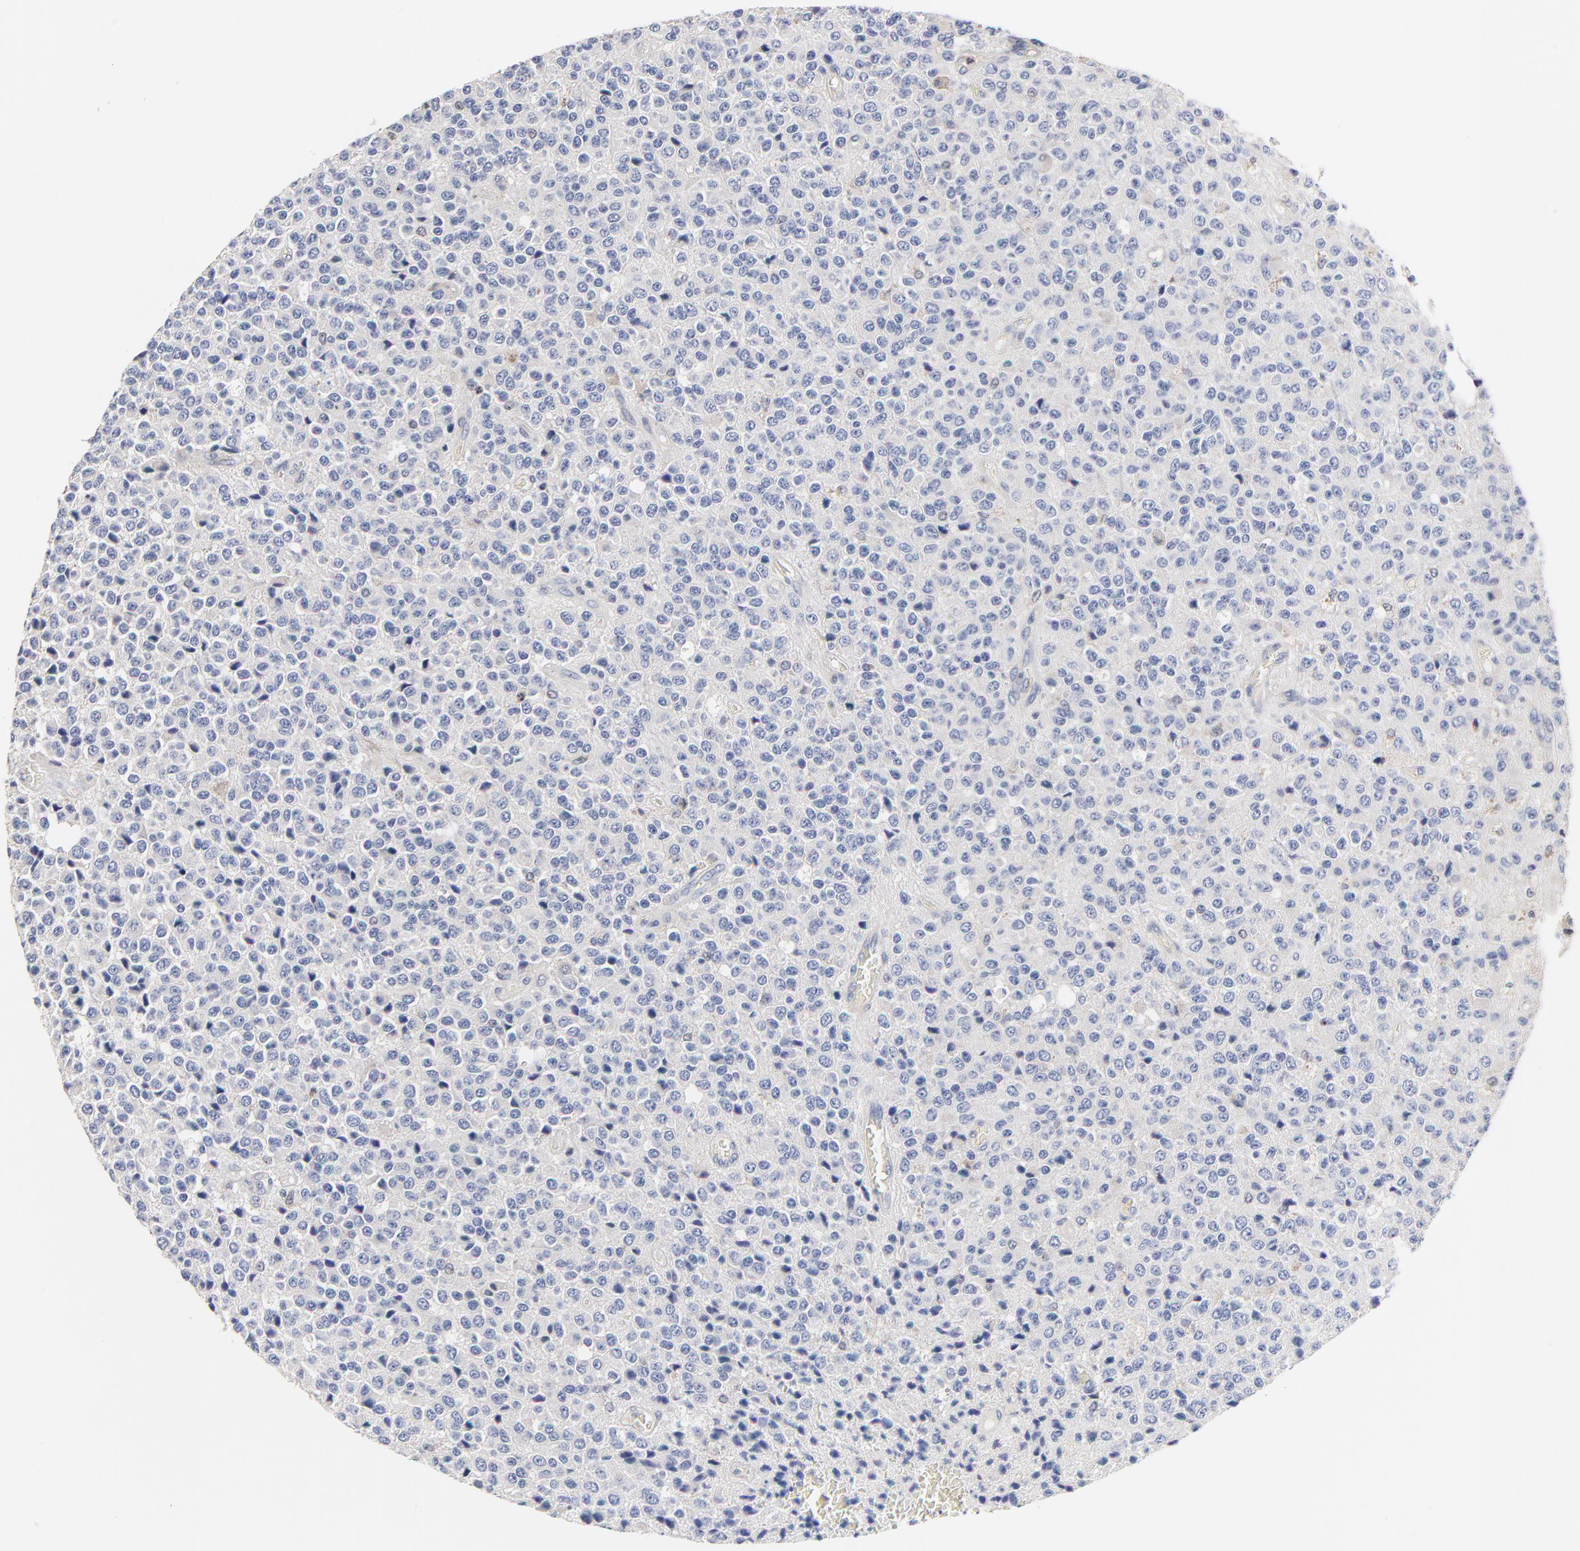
{"staining": {"intensity": "negative", "quantity": "none", "location": "none"}, "tissue": "glioma", "cell_type": "Tumor cells", "image_type": "cancer", "snomed": [{"axis": "morphology", "description": "Glioma, malignant, High grade"}, {"axis": "topography", "description": "pancreas cauda"}], "caption": "An immunohistochemistry micrograph of malignant glioma (high-grade) is shown. There is no staining in tumor cells of malignant glioma (high-grade).", "gene": "AADAC", "patient": {"sex": "male", "age": 60}}